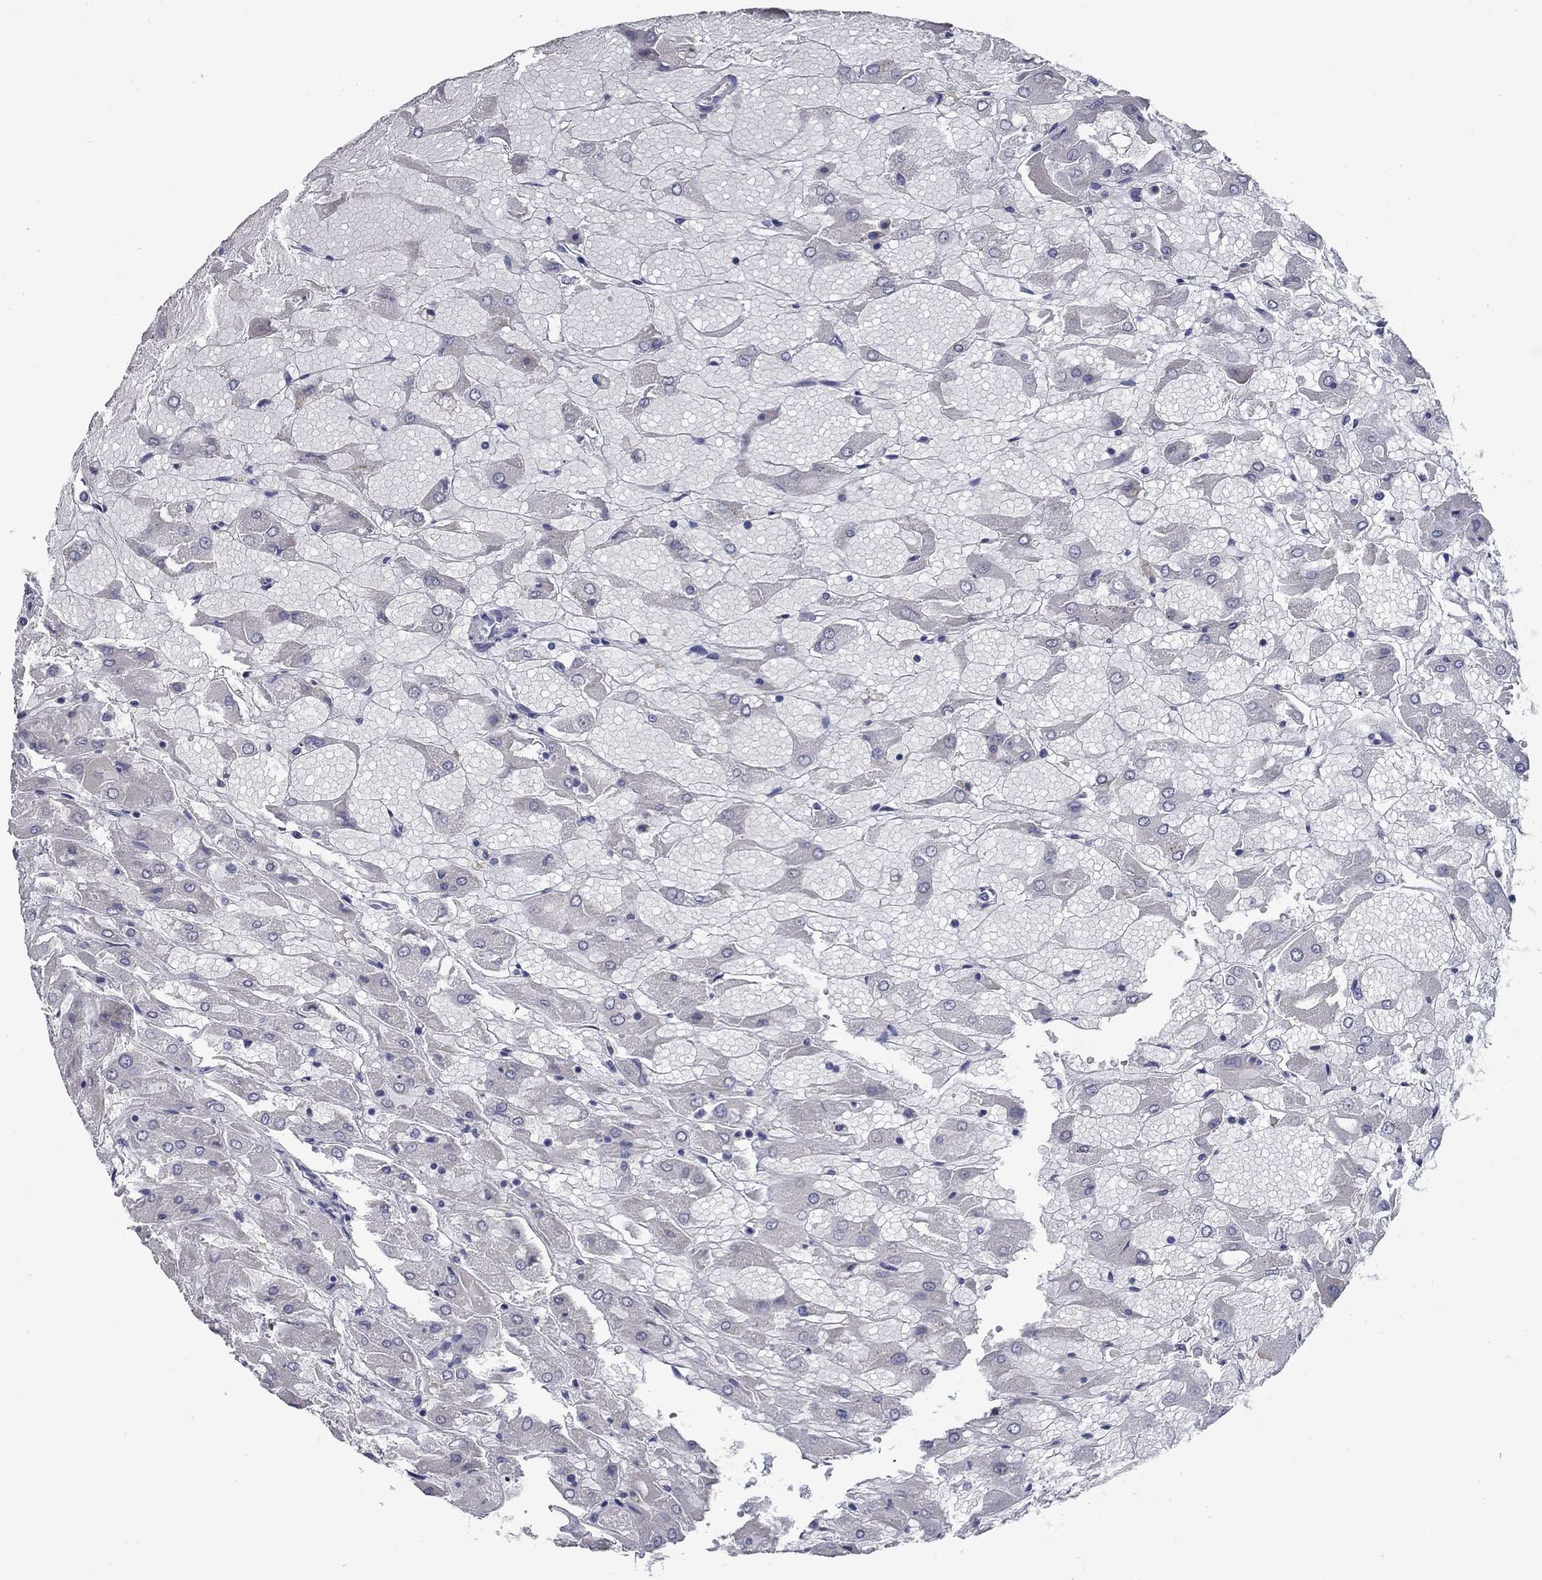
{"staining": {"intensity": "negative", "quantity": "none", "location": "none"}, "tissue": "renal cancer", "cell_type": "Tumor cells", "image_type": "cancer", "snomed": [{"axis": "morphology", "description": "Adenocarcinoma, NOS"}, {"axis": "topography", "description": "Kidney"}], "caption": "The histopathology image demonstrates no staining of tumor cells in renal cancer.", "gene": "TAC1", "patient": {"sex": "male", "age": 72}}